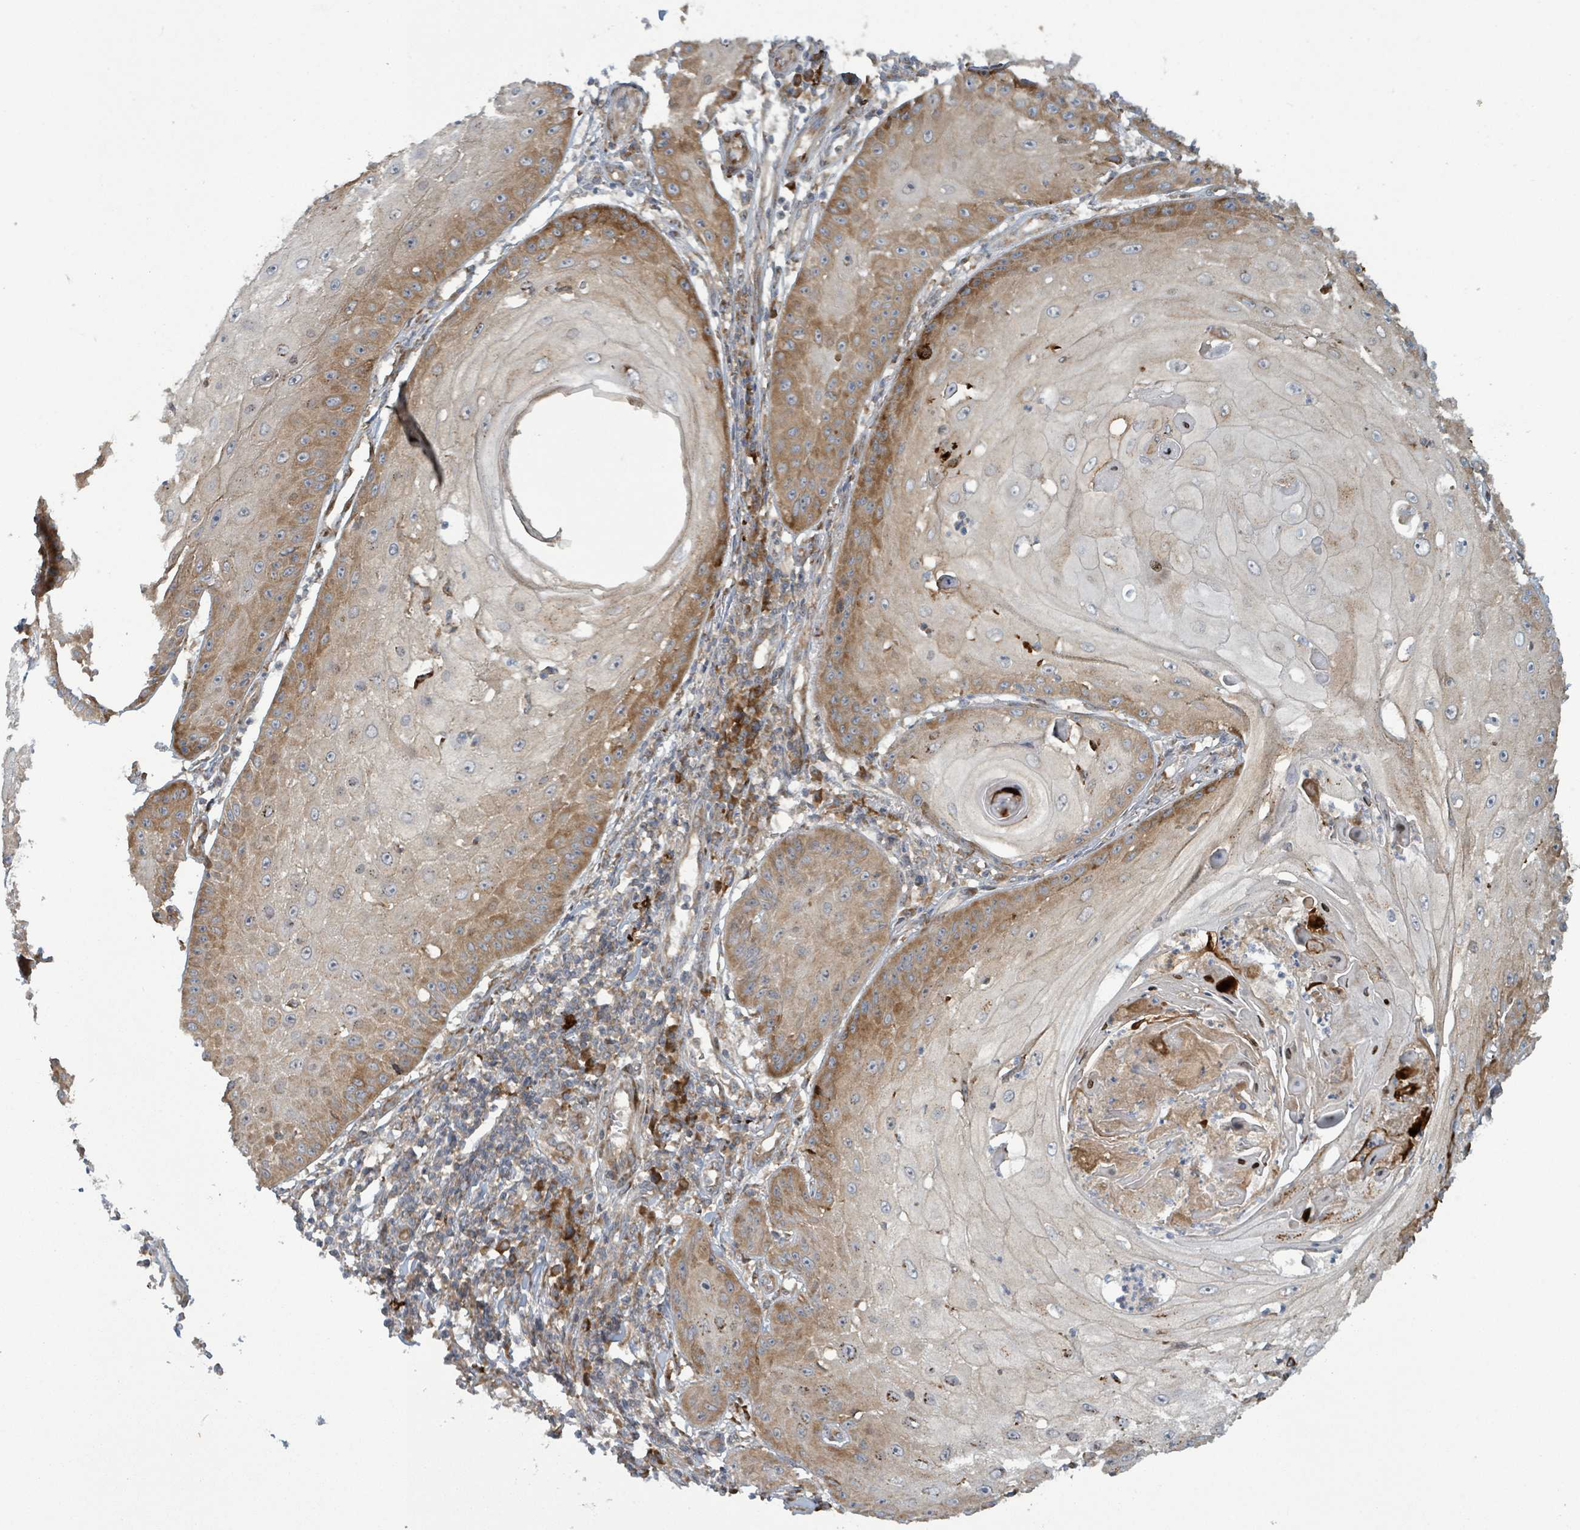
{"staining": {"intensity": "moderate", "quantity": "25%-75%", "location": "cytoplasmic/membranous"}, "tissue": "skin cancer", "cell_type": "Tumor cells", "image_type": "cancer", "snomed": [{"axis": "morphology", "description": "Squamous cell carcinoma, NOS"}, {"axis": "topography", "description": "Skin"}], "caption": "There is medium levels of moderate cytoplasmic/membranous positivity in tumor cells of skin squamous cell carcinoma, as demonstrated by immunohistochemical staining (brown color).", "gene": "OR51E1", "patient": {"sex": "male", "age": 70}}